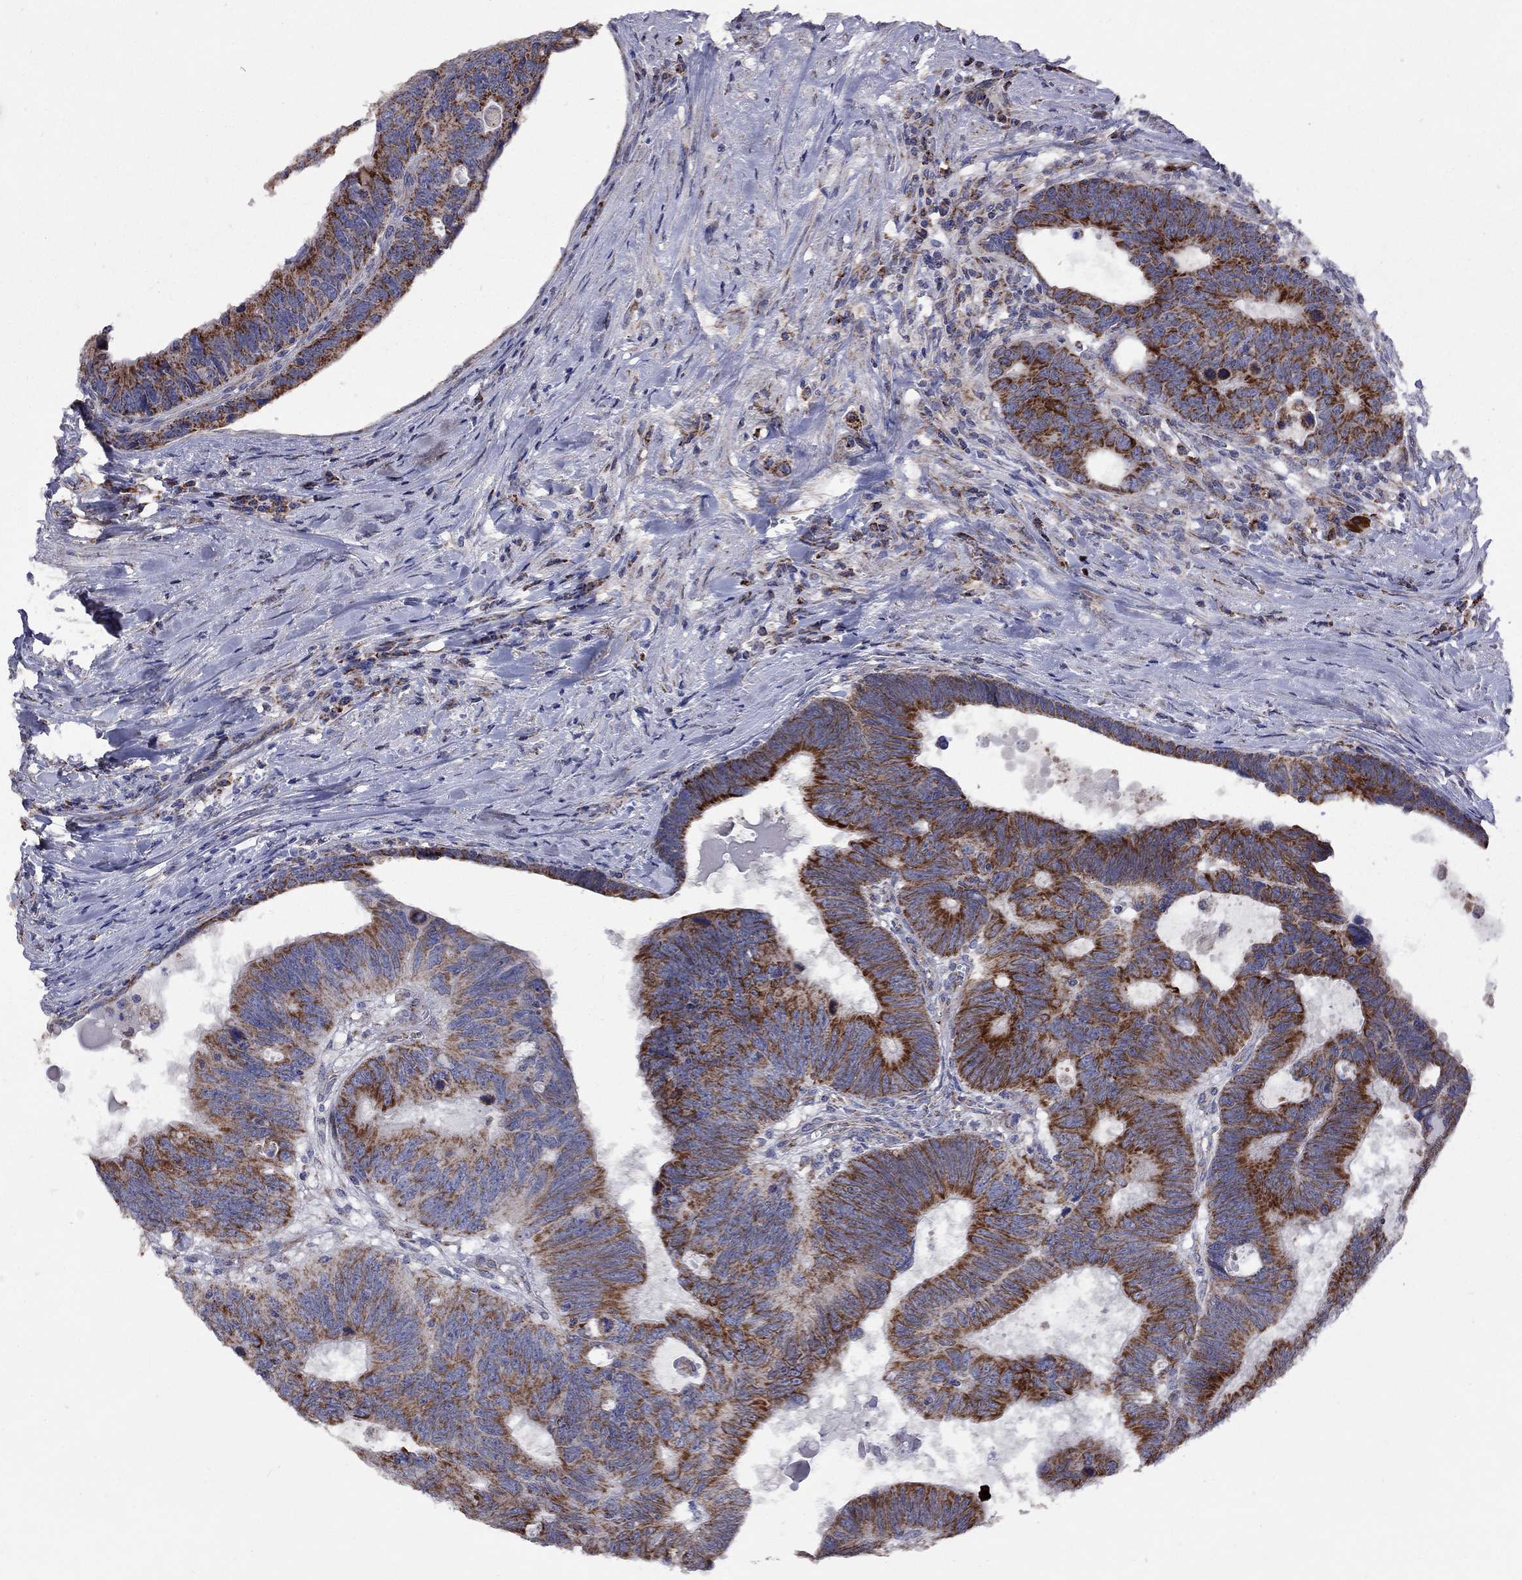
{"staining": {"intensity": "strong", "quantity": "25%-75%", "location": "cytoplasmic/membranous"}, "tissue": "colorectal cancer", "cell_type": "Tumor cells", "image_type": "cancer", "snomed": [{"axis": "morphology", "description": "Adenocarcinoma, NOS"}, {"axis": "topography", "description": "Colon"}], "caption": "There is high levels of strong cytoplasmic/membranous positivity in tumor cells of colorectal cancer, as demonstrated by immunohistochemical staining (brown color).", "gene": "NDUFB1", "patient": {"sex": "female", "age": 77}}